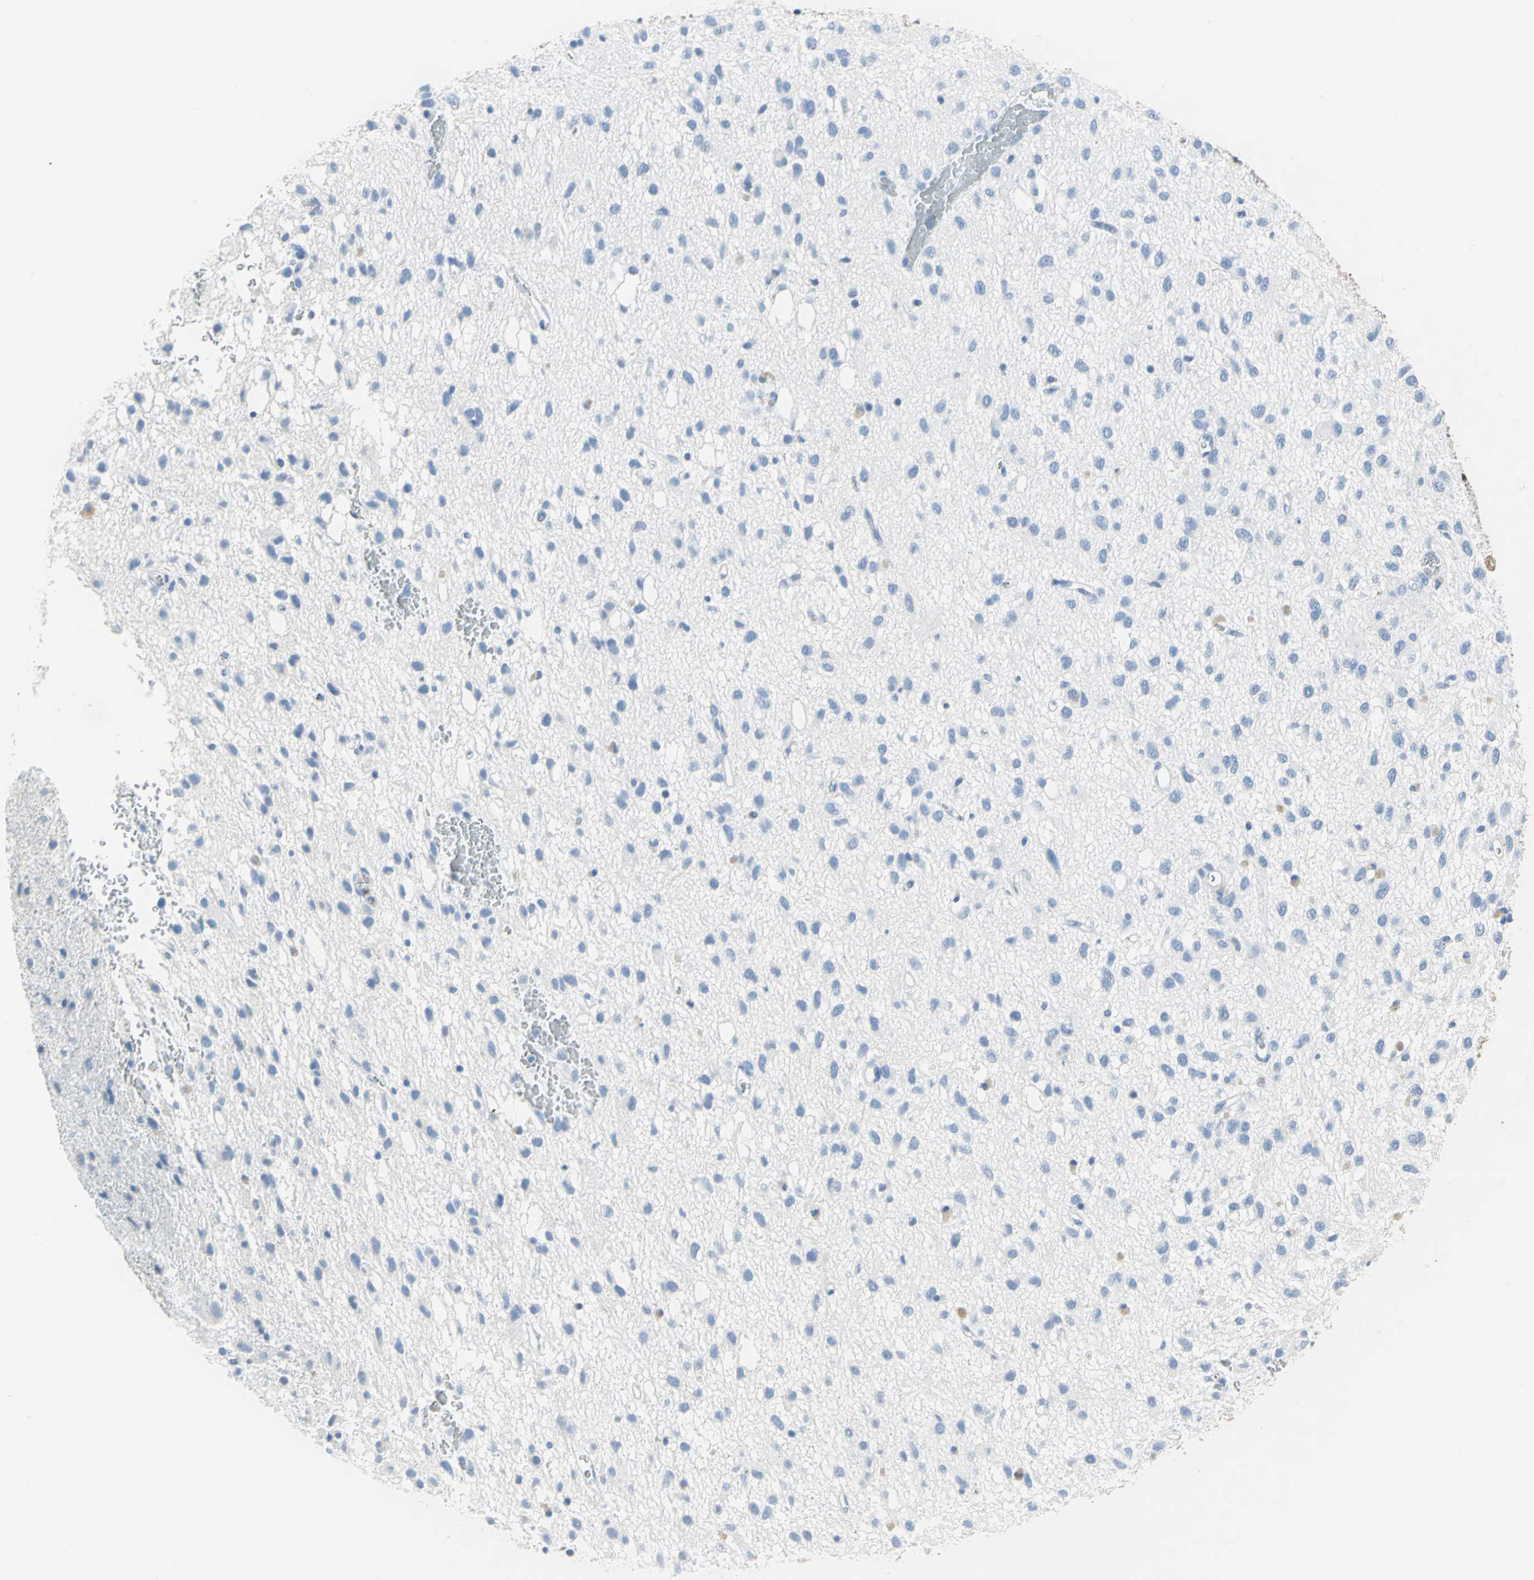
{"staining": {"intensity": "negative", "quantity": "none", "location": "none"}, "tissue": "glioma", "cell_type": "Tumor cells", "image_type": "cancer", "snomed": [{"axis": "morphology", "description": "Glioma, malignant, Low grade"}, {"axis": "topography", "description": "Brain"}], "caption": "An immunohistochemistry photomicrograph of malignant glioma (low-grade) is shown. There is no staining in tumor cells of malignant glioma (low-grade).", "gene": "SFN", "patient": {"sex": "male", "age": 77}}